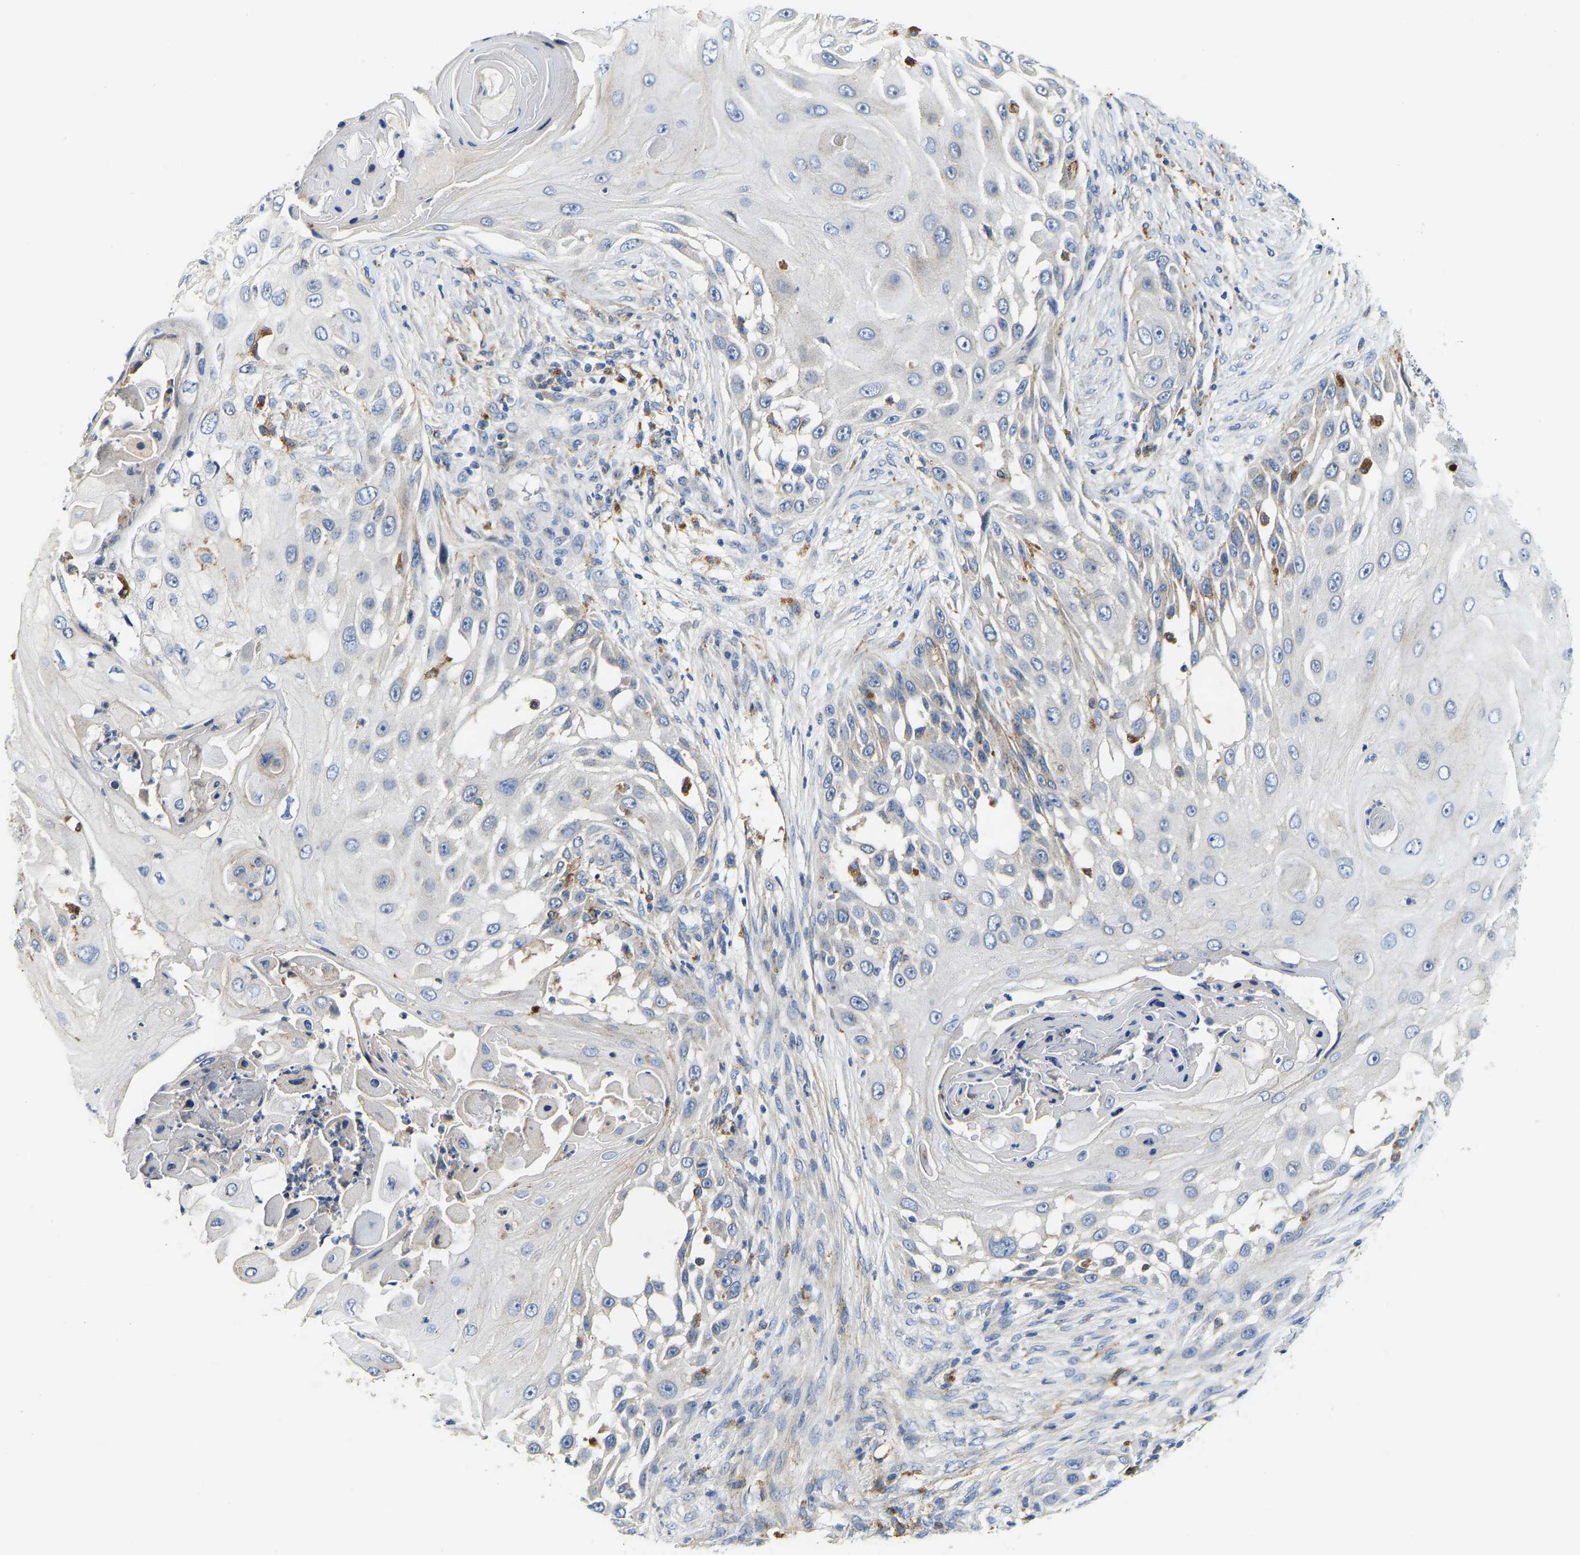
{"staining": {"intensity": "negative", "quantity": "none", "location": "none"}, "tissue": "skin cancer", "cell_type": "Tumor cells", "image_type": "cancer", "snomed": [{"axis": "morphology", "description": "Squamous cell carcinoma, NOS"}, {"axis": "topography", "description": "Skin"}], "caption": "The IHC histopathology image has no significant staining in tumor cells of squamous cell carcinoma (skin) tissue.", "gene": "ATP6V1E1", "patient": {"sex": "female", "age": 44}}